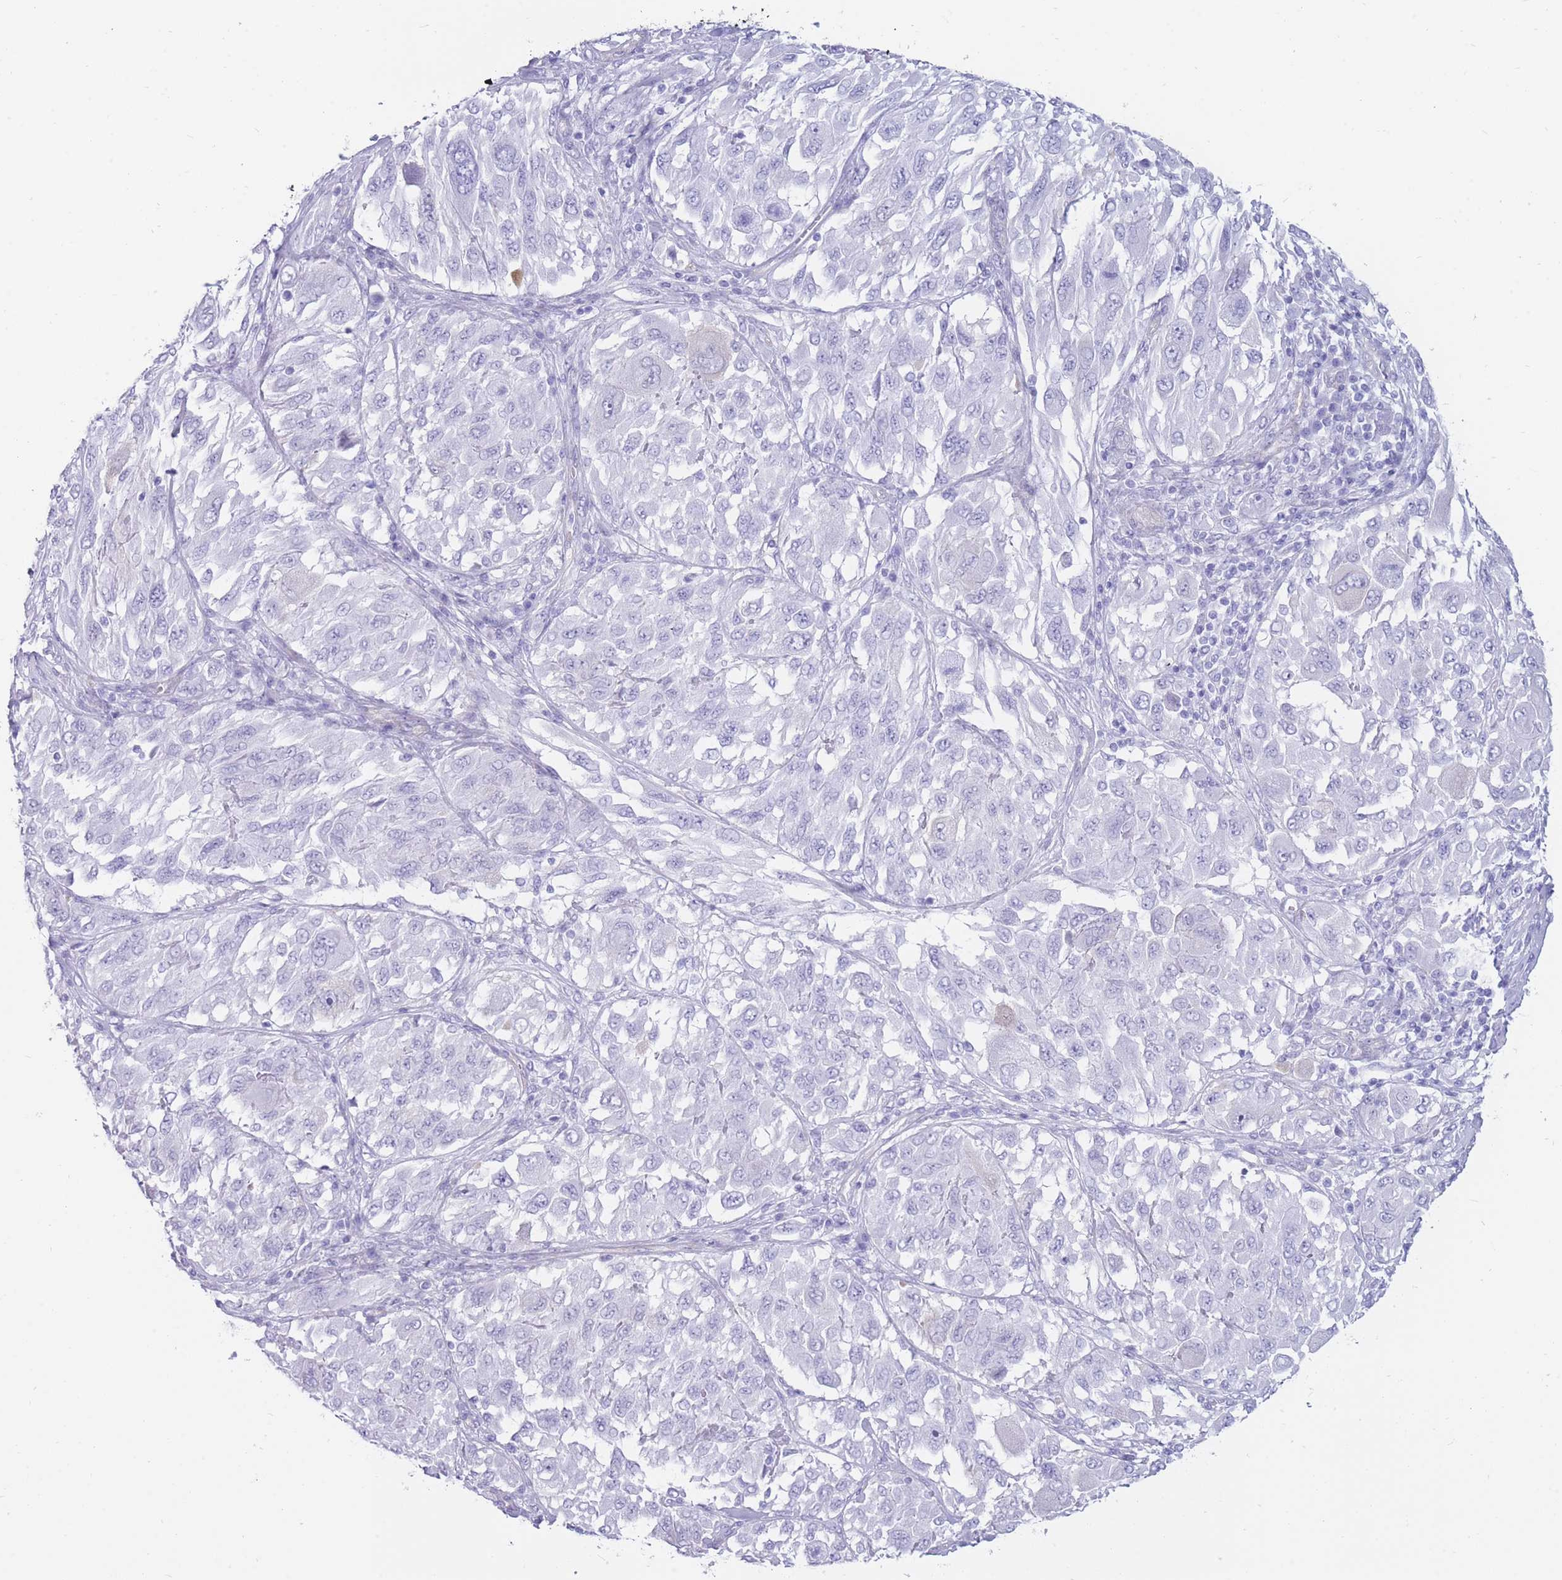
{"staining": {"intensity": "negative", "quantity": "none", "location": "none"}, "tissue": "melanoma", "cell_type": "Tumor cells", "image_type": "cancer", "snomed": [{"axis": "morphology", "description": "Malignant melanoma, NOS"}, {"axis": "topography", "description": "Skin"}], "caption": "Protein analysis of melanoma shows no significant expression in tumor cells.", "gene": "MTSS2", "patient": {"sex": "female", "age": 91}}